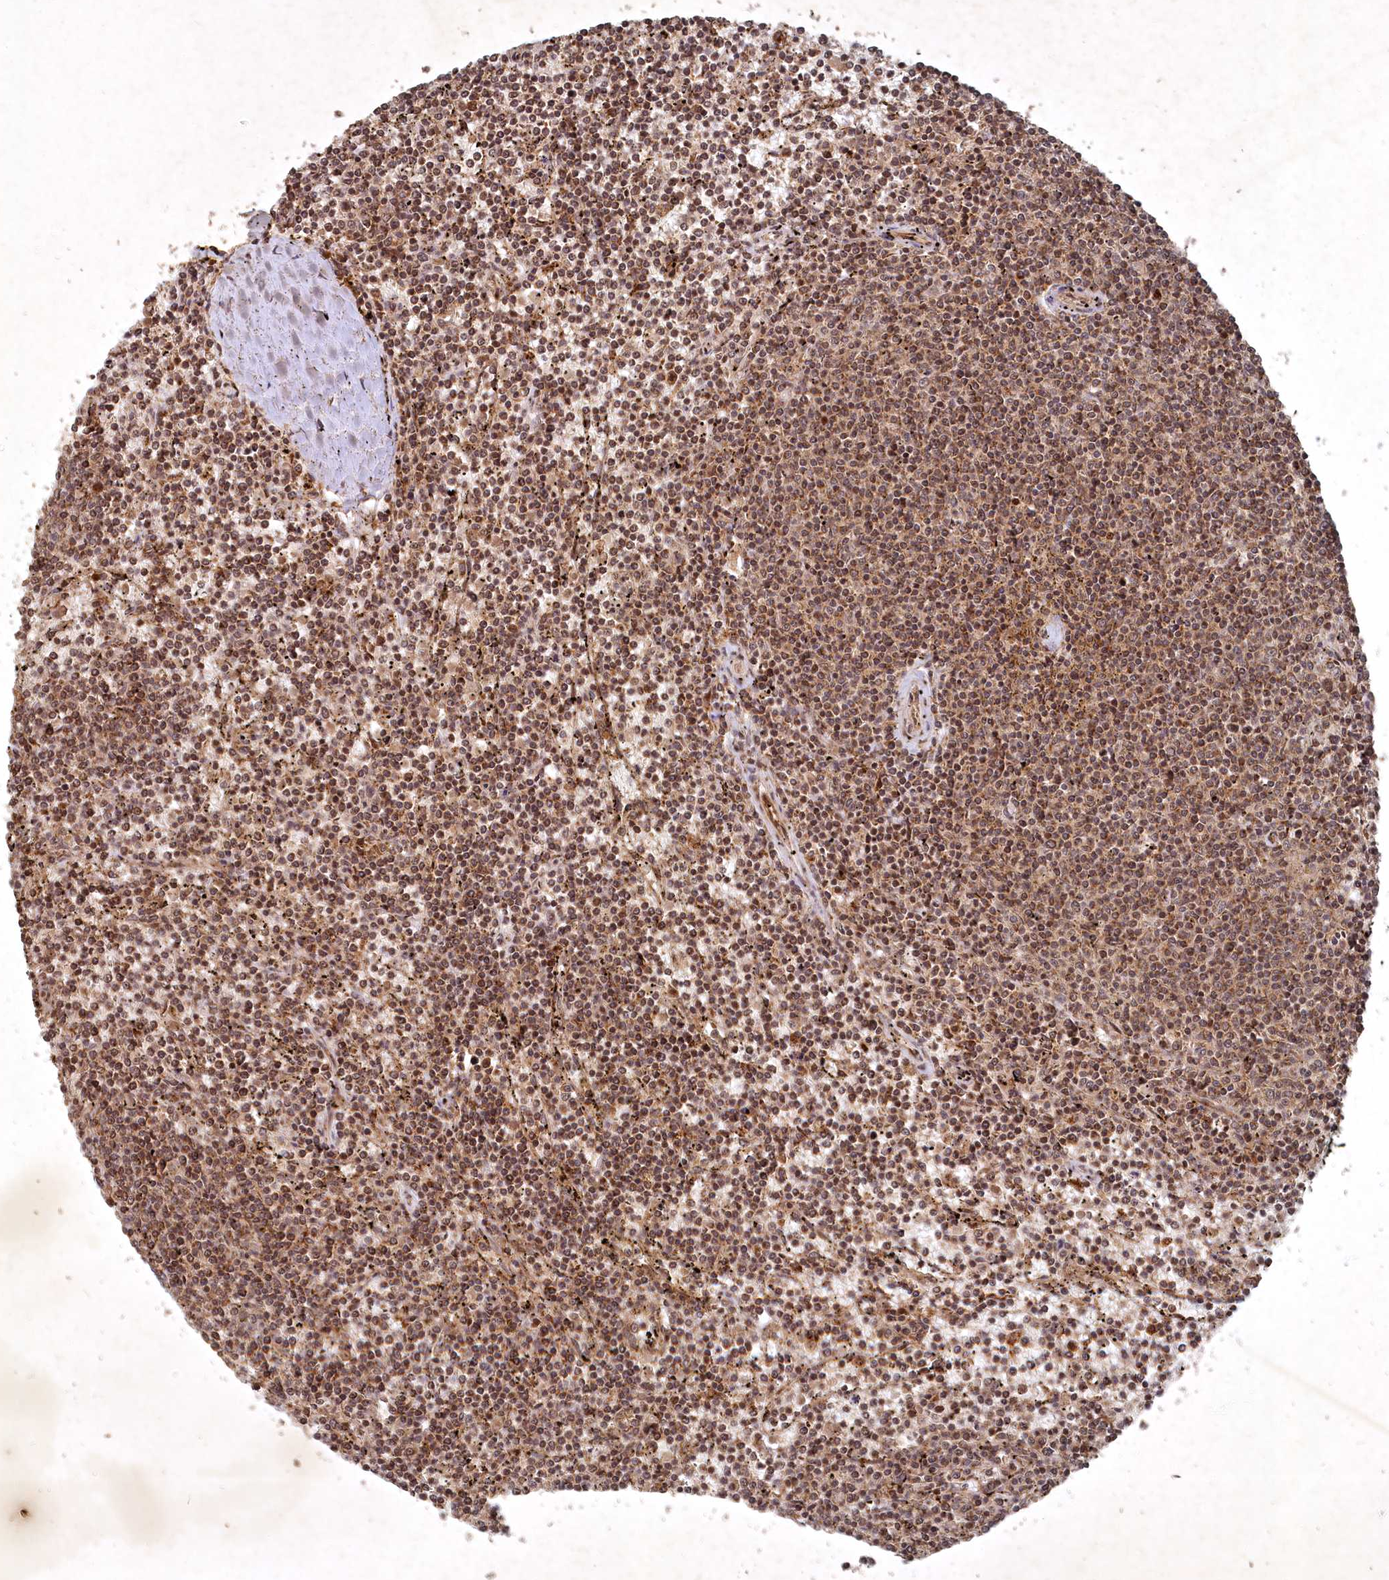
{"staining": {"intensity": "moderate", "quantity": ">75%", "location": "cytoplasmic/membranous,nuclear"}, "tissue": "lymphoma", "cell_type": "Tumor cells", "image_type": "cancer", "snomed": [{"axis": "morphology", "description": "Malignant lymphoma, non-Hodgkin's type, Low grade"}, {"axis": "topography", "description": "Spleen"}], "caption": "Approximately >75% of tumor cells in human lymphoma demonstrate moderate cytoplasmic/membranous and nuclear protein positivity as visualized by brown immunohistochemical staining.", "gene": "UNC93A", "patient": {"sex": "female", "age": 50}}